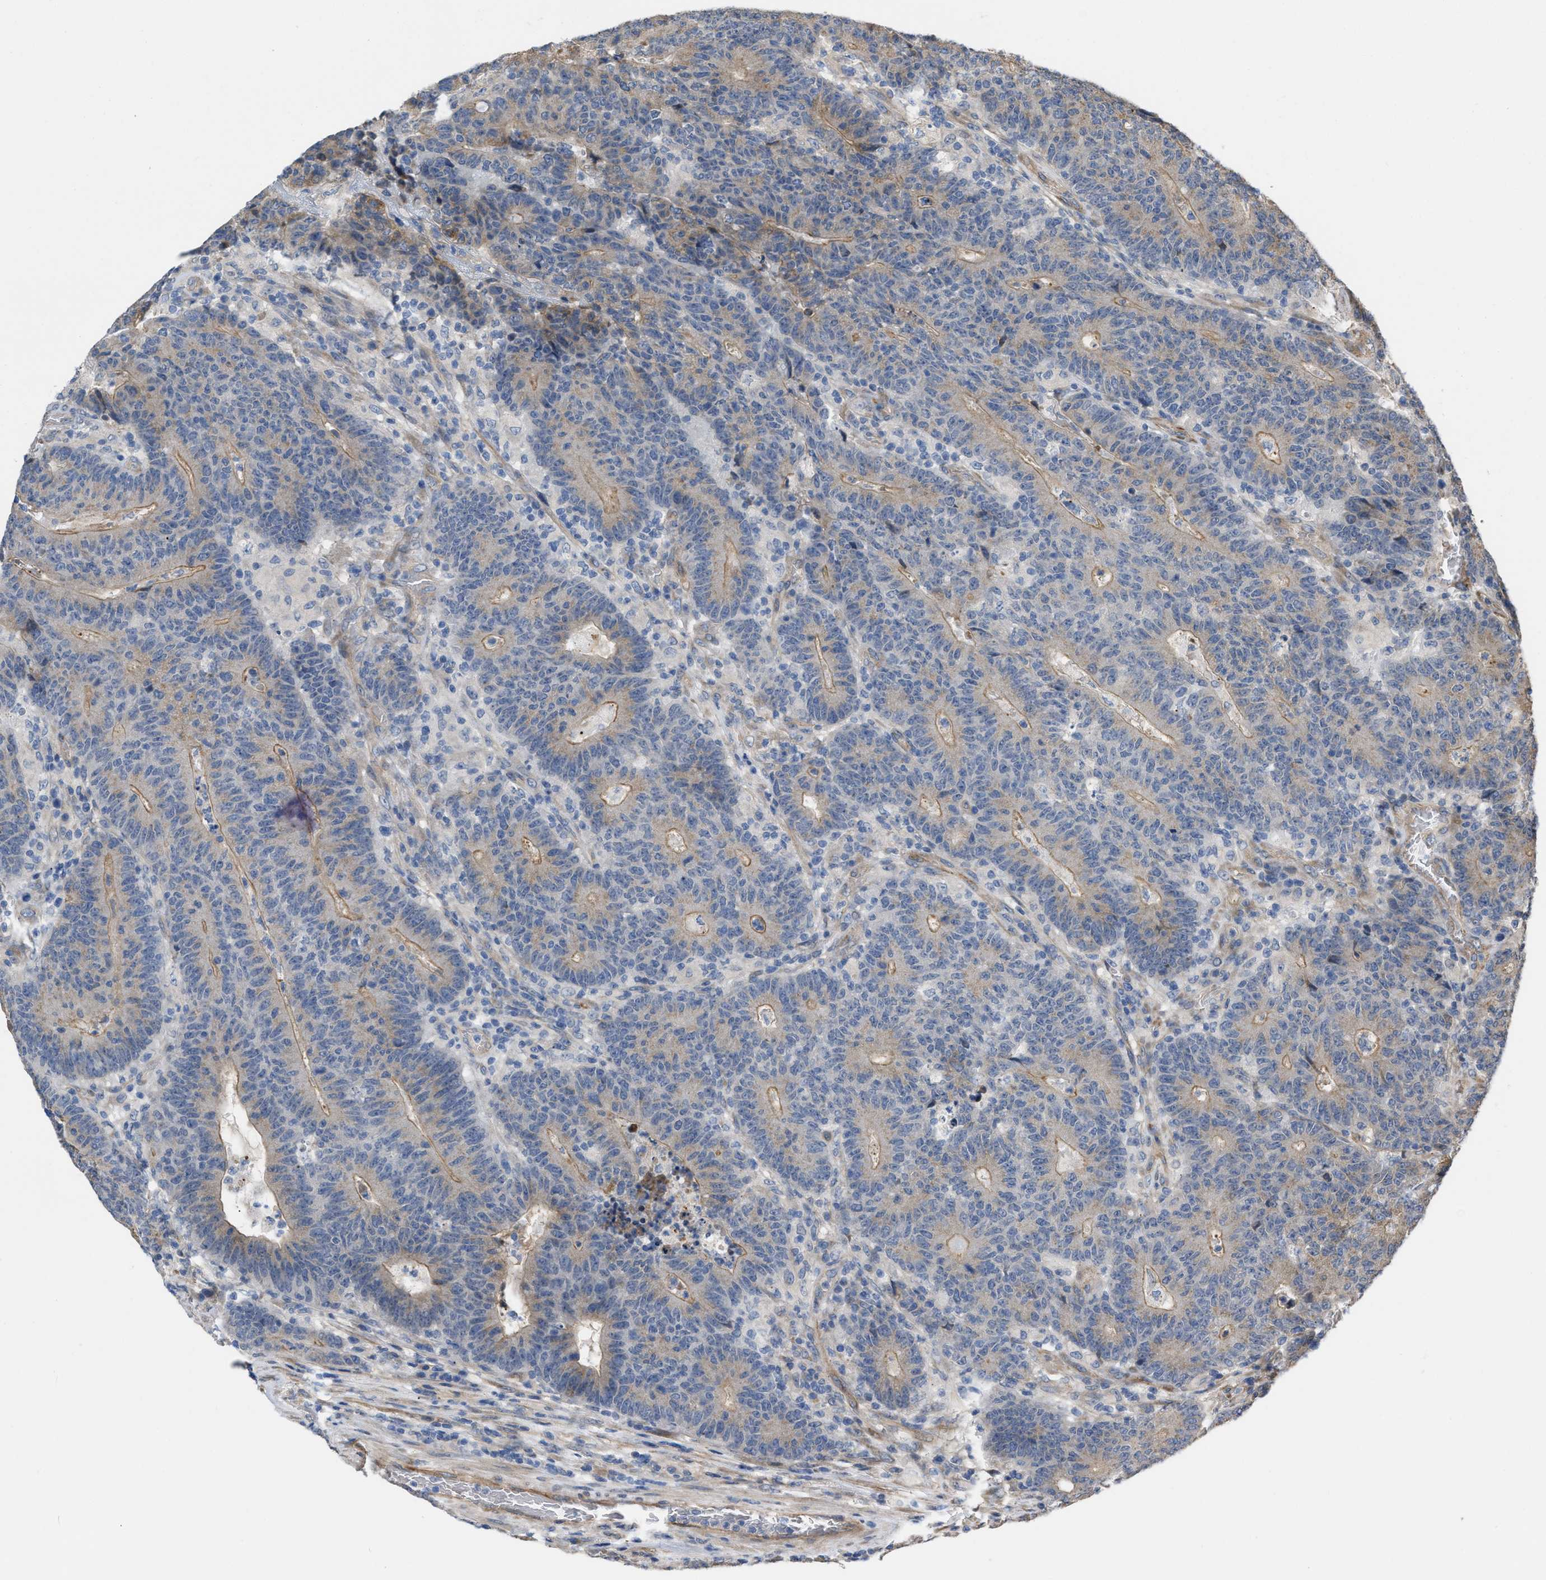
{"staining": {"intensity": "weak", "quantity": "25%-75%", "location": "cytoplasmic/membranous"}, "tissue": "colorectal cancer", "cell_type": "Tumor cells", "image_type": "cancer", "snomed": [{"axis": "morphology", "description": "Normal tissue, NOS"}, {"axis": "morphology", "description": "Adenocarcinoma, NOS"}, {"axis": "topography", "description": "Colon"}], "caption": "Protein analysis of colorectal cancer tissue shows weak cytoplasmic/membranous positivity in about 25%-75% of tumor cells. The staining was performed using DAB, with brown indicating positive protein expression. Nuclei are stained blue with hematoxylin.", "gene": "SLC4A11", "patient": {"sex": "female", "age": 75}}